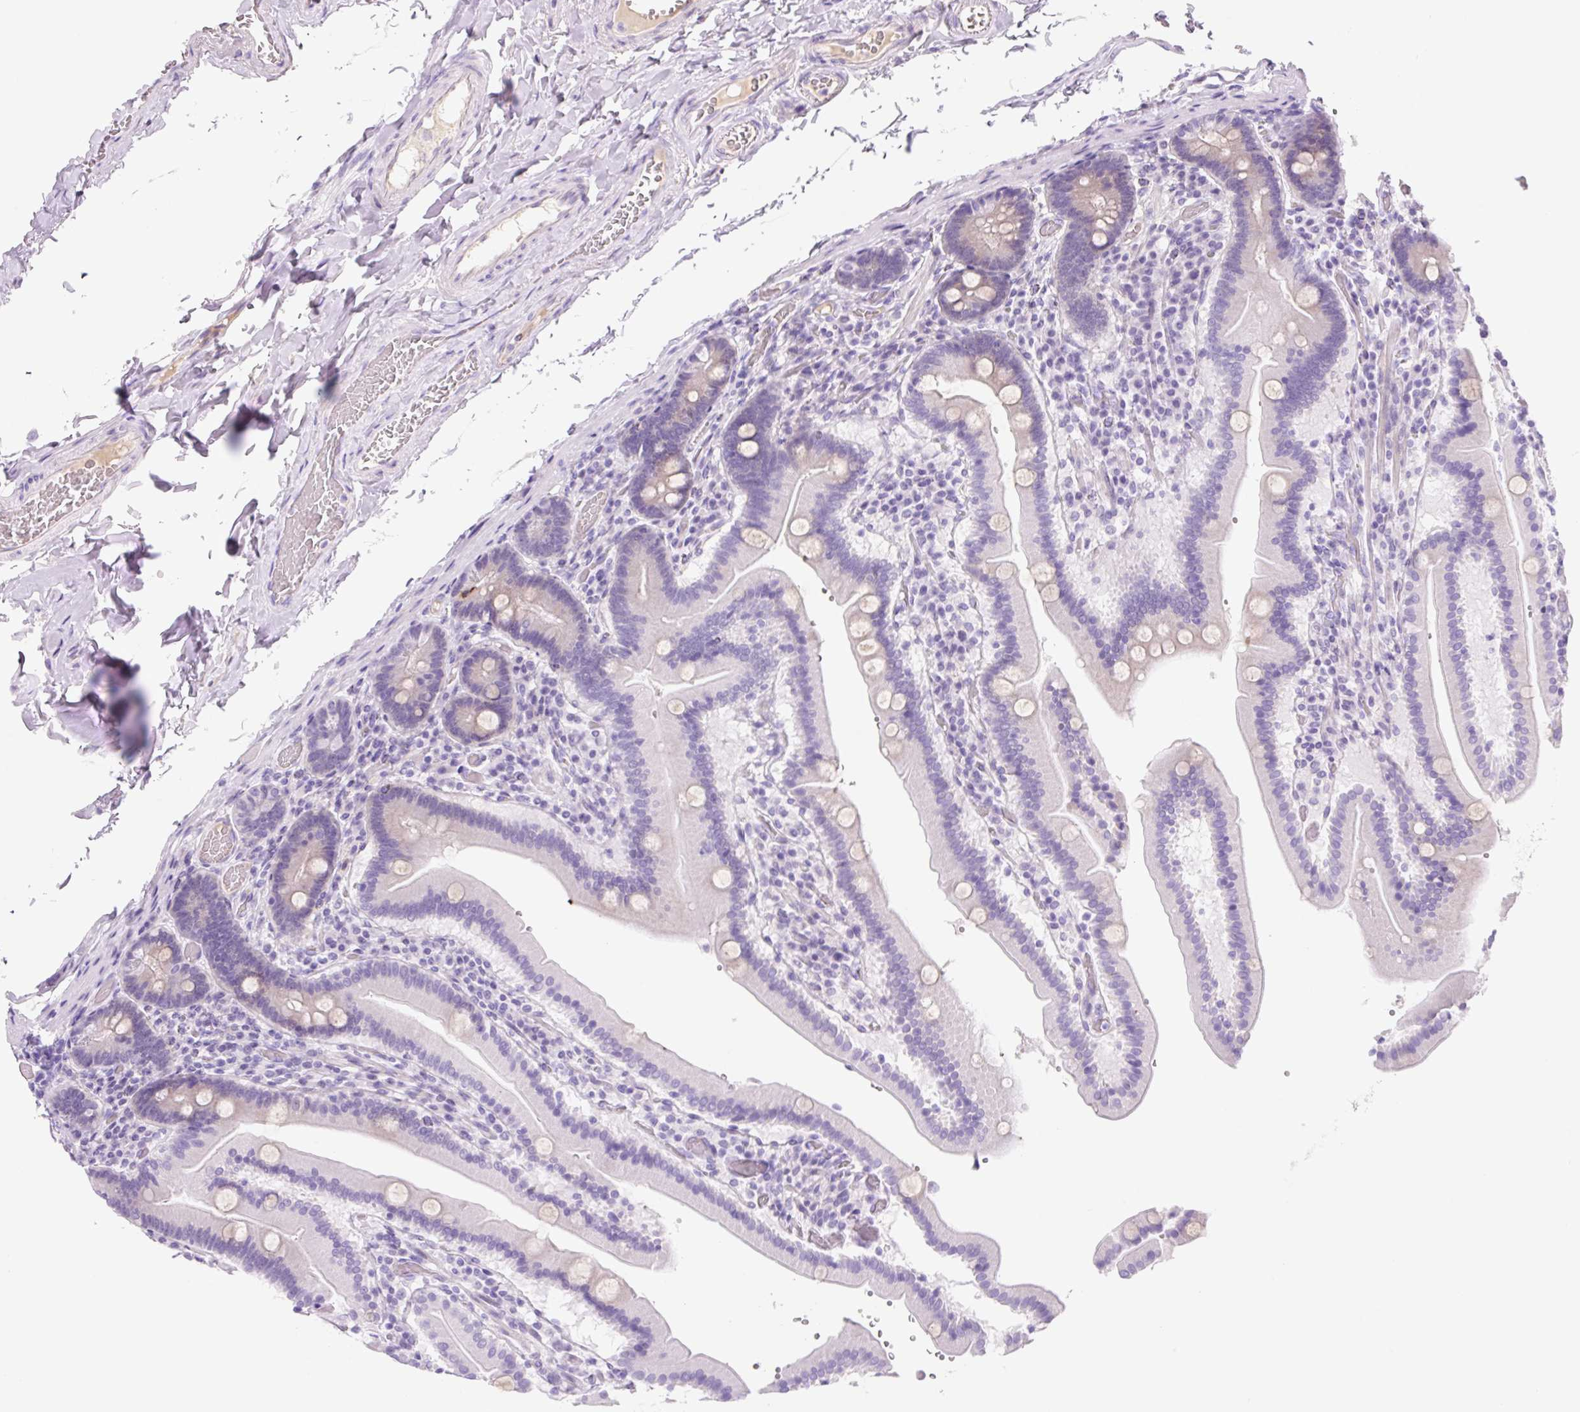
{"staining": {"intensity": "negative", "quantity": "none", "location": "none"}, "tissue": "duodenum", "cell_type": "Glandular cells", "image_type": "normal", "snomed": [{"axis": "morphology", "description": "Normal tissue, NOS"}, {"axis": "topography", "description": "Duodenum"}], "caption": "Immunohistochemistry of normal duodenum demonstrates no staining in glandular cells.", "gene": "ZNF121", "patient": {"sex": "female", "age": 62}}